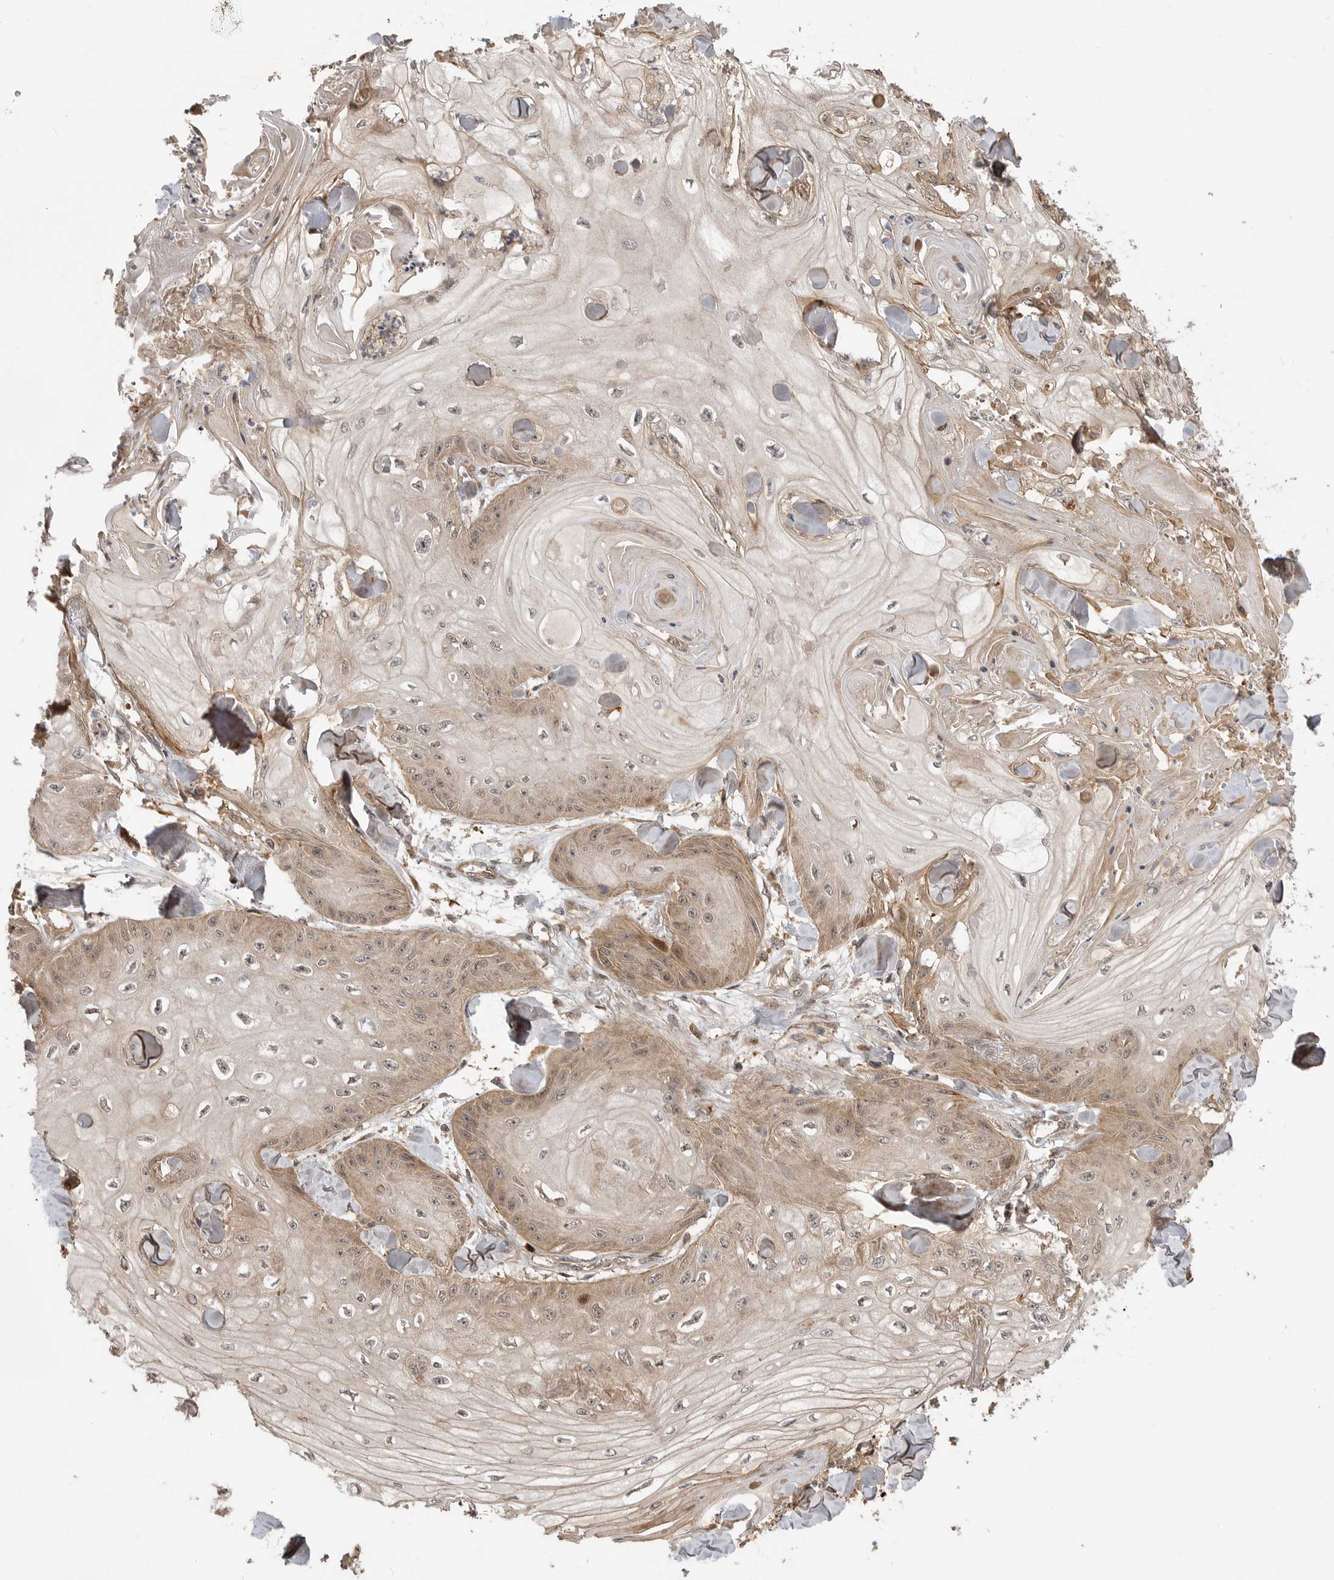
{"staining": {"intensity": "moderate", "quantity": "25%-75%", "location": "cytoplasmic/membranous"}, "tissue": "skin cancer", "cell_type": "Tumor cells", "image_type": "cancer", "snomed": [{"axis": "morphology", "description": "Squamous cell carcinoma, NOS"}, {"axis": "topography", "description": "Skin"}], "caption": "Protein staining exhibits moderate cytoplasmic/membranous expression in approximately 25%-75% of tumor cells in skin cancer (squamous cell carcinoma). (IHC, brightfield microscopy, high magnification).", "gene": "ADPRS", "patient": {"sex": "male", "age": 74}}